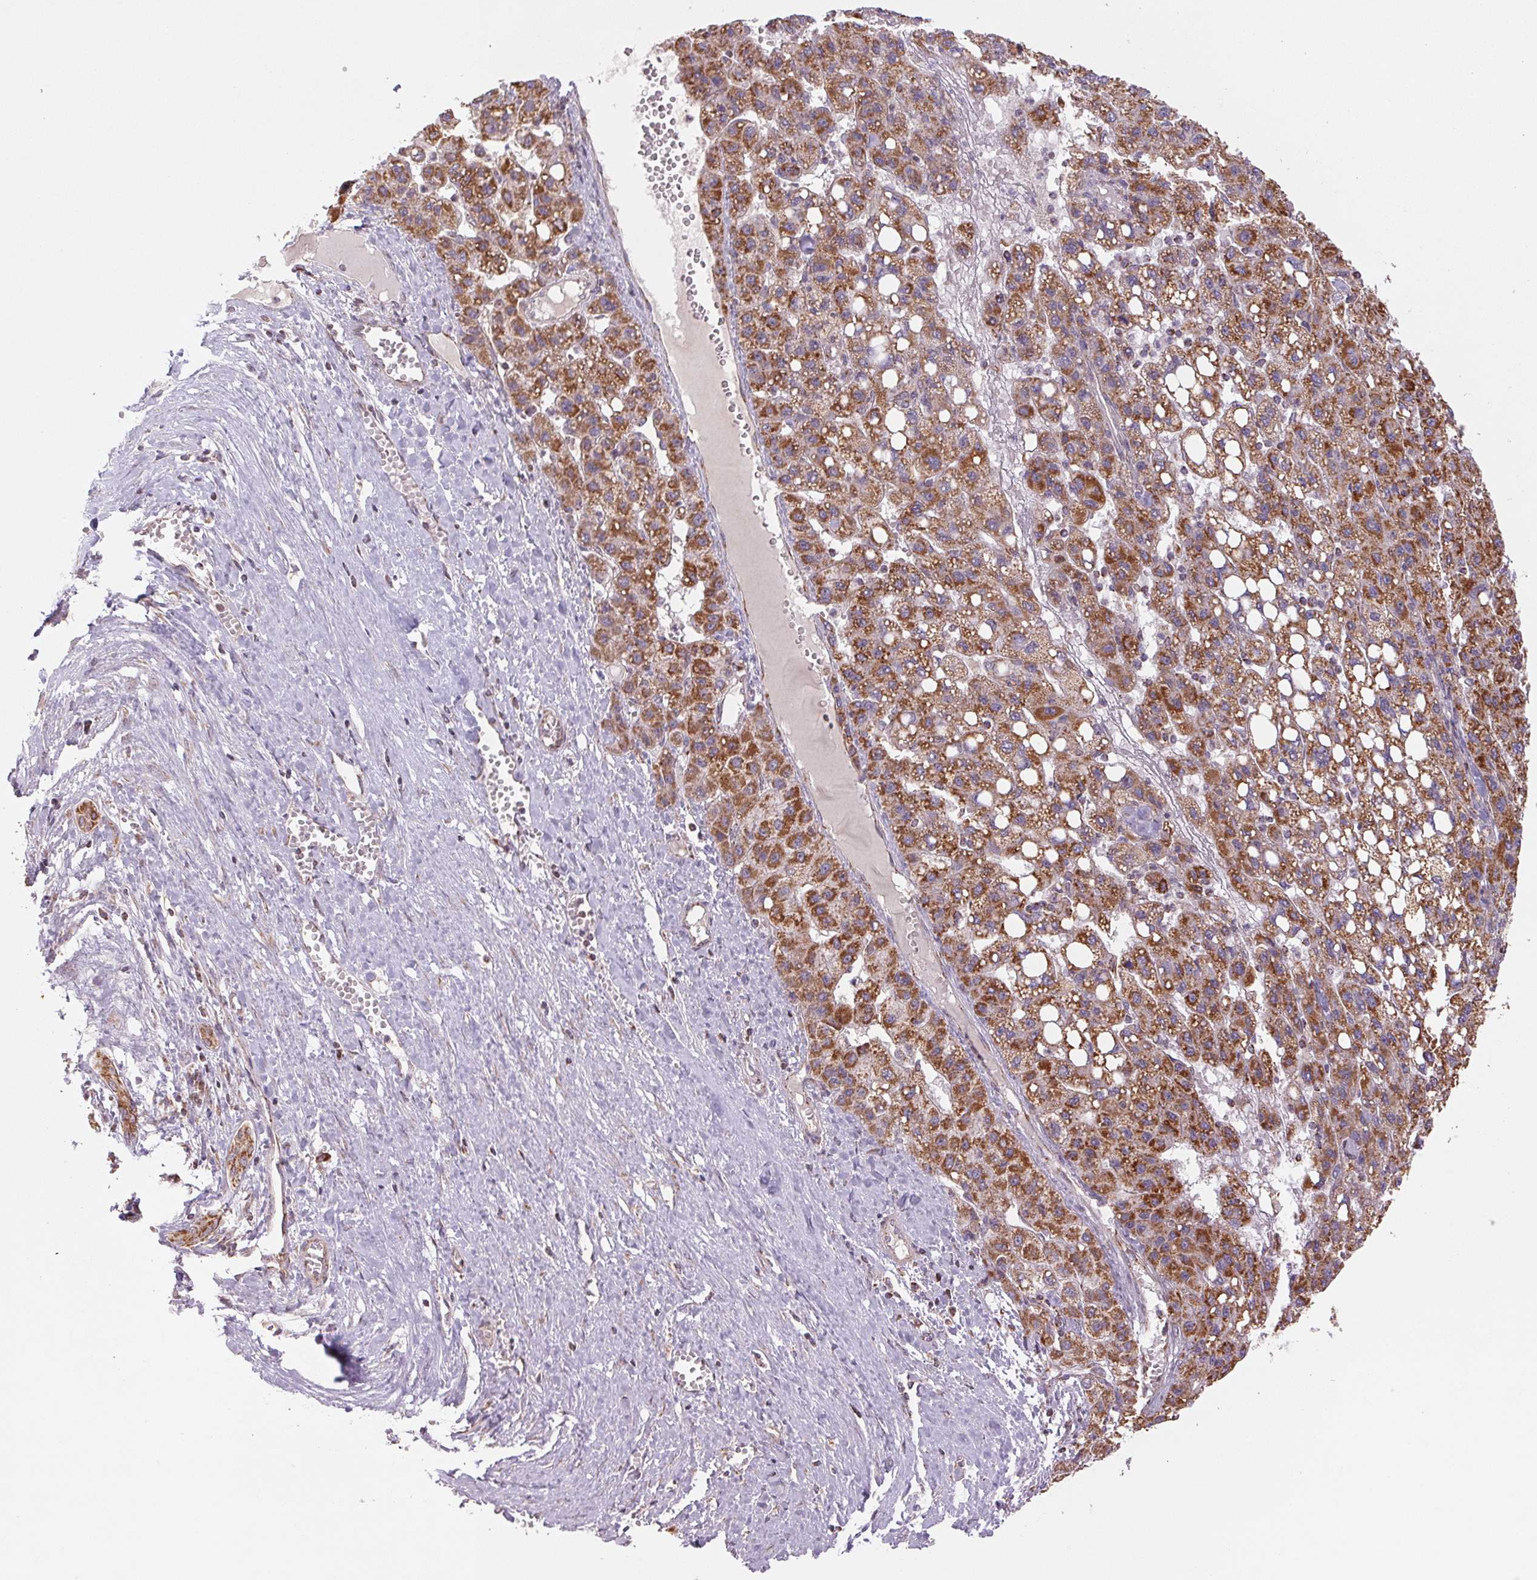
{"staining": {"intensity": "strong", "quantity": ">75%", "location": "cytoplasmic/membranous"}, "tissue": "liver cancer", "cell_type": "Tumor cells", "image_type": "cancer", "snomed": [{"axis": "morphology", "description": "Carcinoma, Hepatocellular, NOS"}, {"axis": "topography", "description": "Liver"}], "caption": "Liver cancer tissue shows strong cytoplasmic/membranous expression in about >75% of tumor cells, visualized by immunohistochemistry.", "gene": "MATCAP1", "patient": {"sex": "female", "age": 82}}